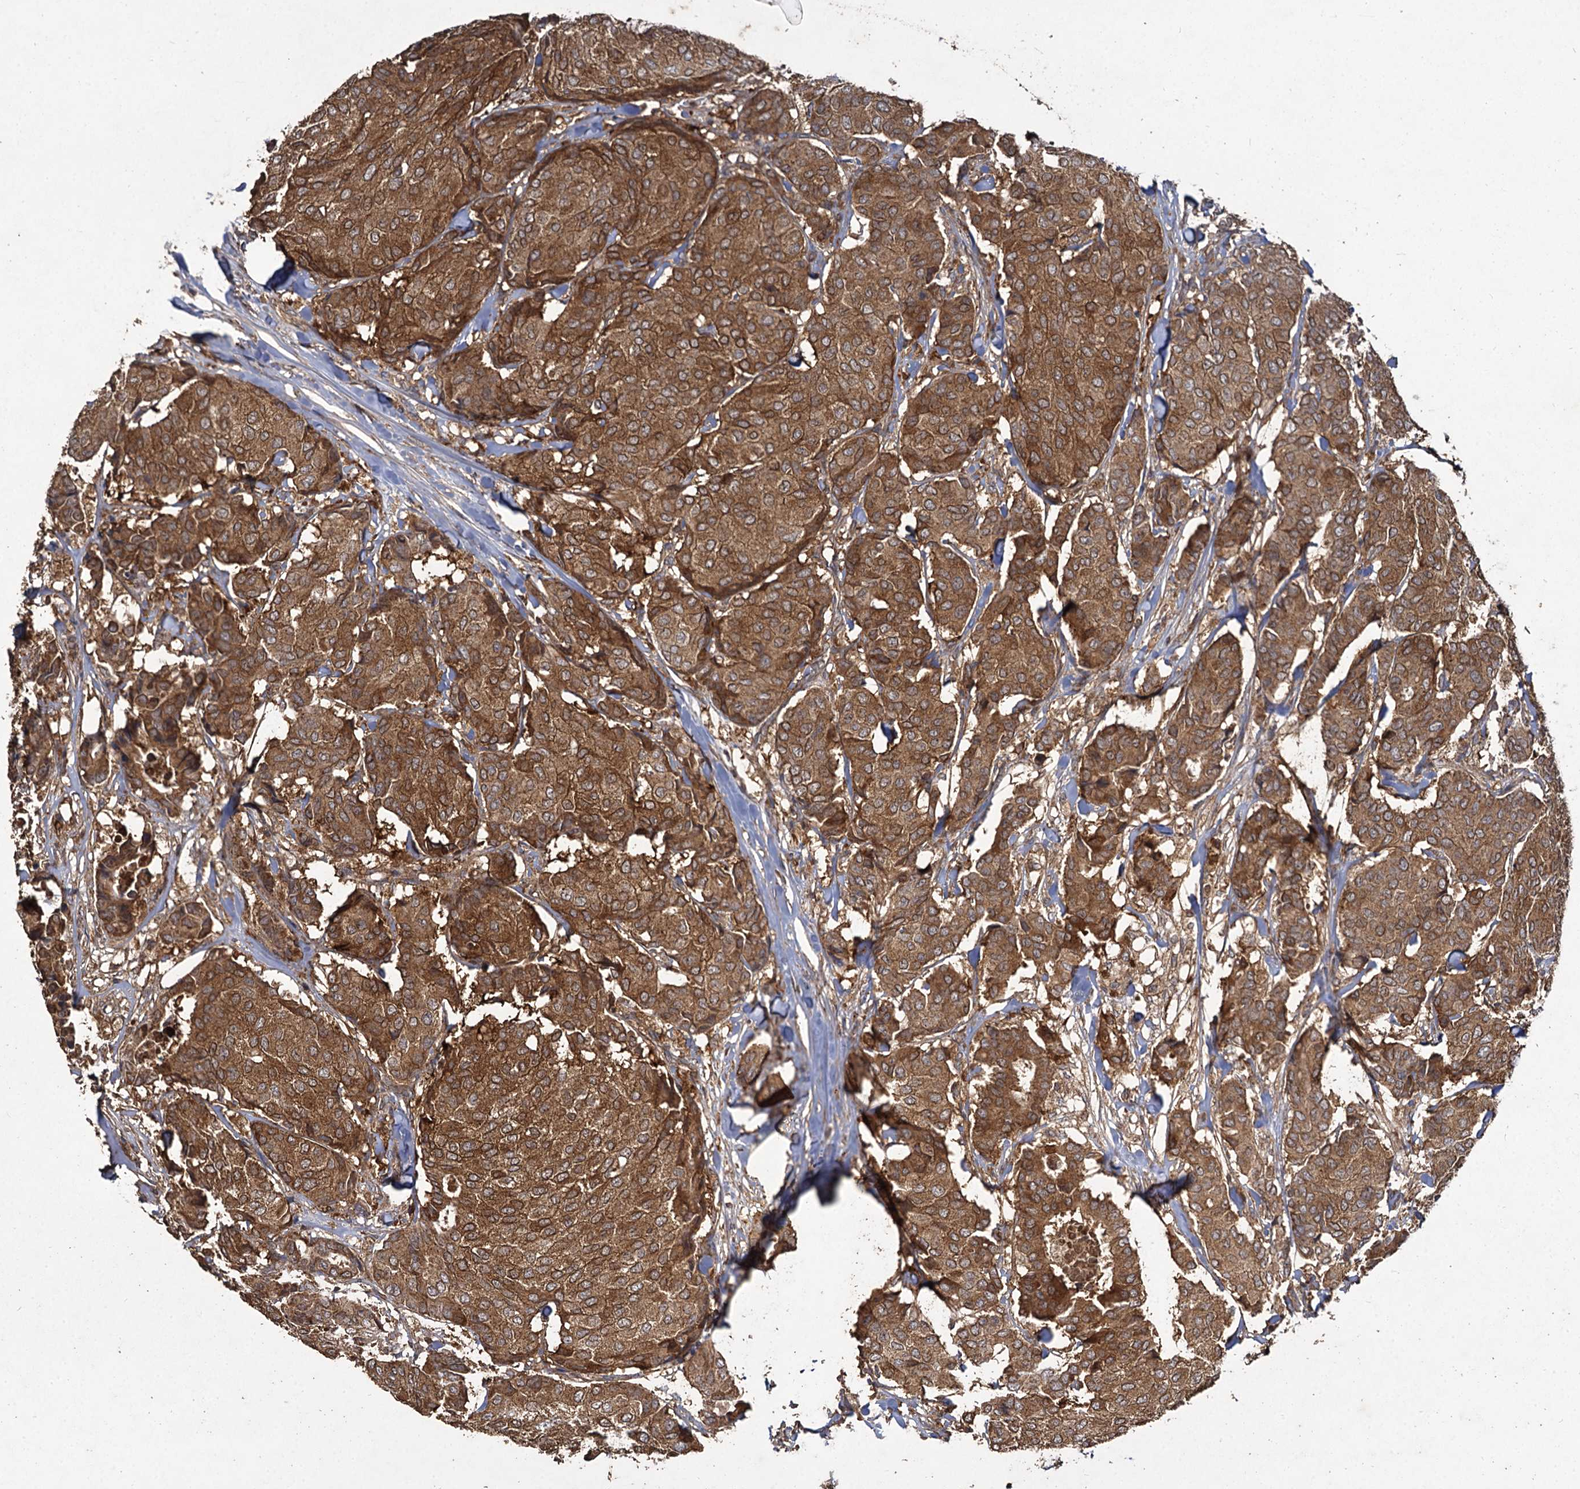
{"staining": {"intensity": "strong", "quantity": ">75%", "location": "cytoplasmic/membranous"}, "tissue": "breast cancer", "cell_type": "Tumor cells", "image_type": "cancer", "snomed": [{"axis": "morphology", "description": "Duct carcinoma"}, {"axis": "topography", "description": "Breast"}], "caption": "Breast cancer stained for a protein (brown) displays strong cytoplasmic/membranous positive expression in approximately >75% of tumor cells.", "gene": "GCLC", "patient": {"sex": "female", "age": 75}}